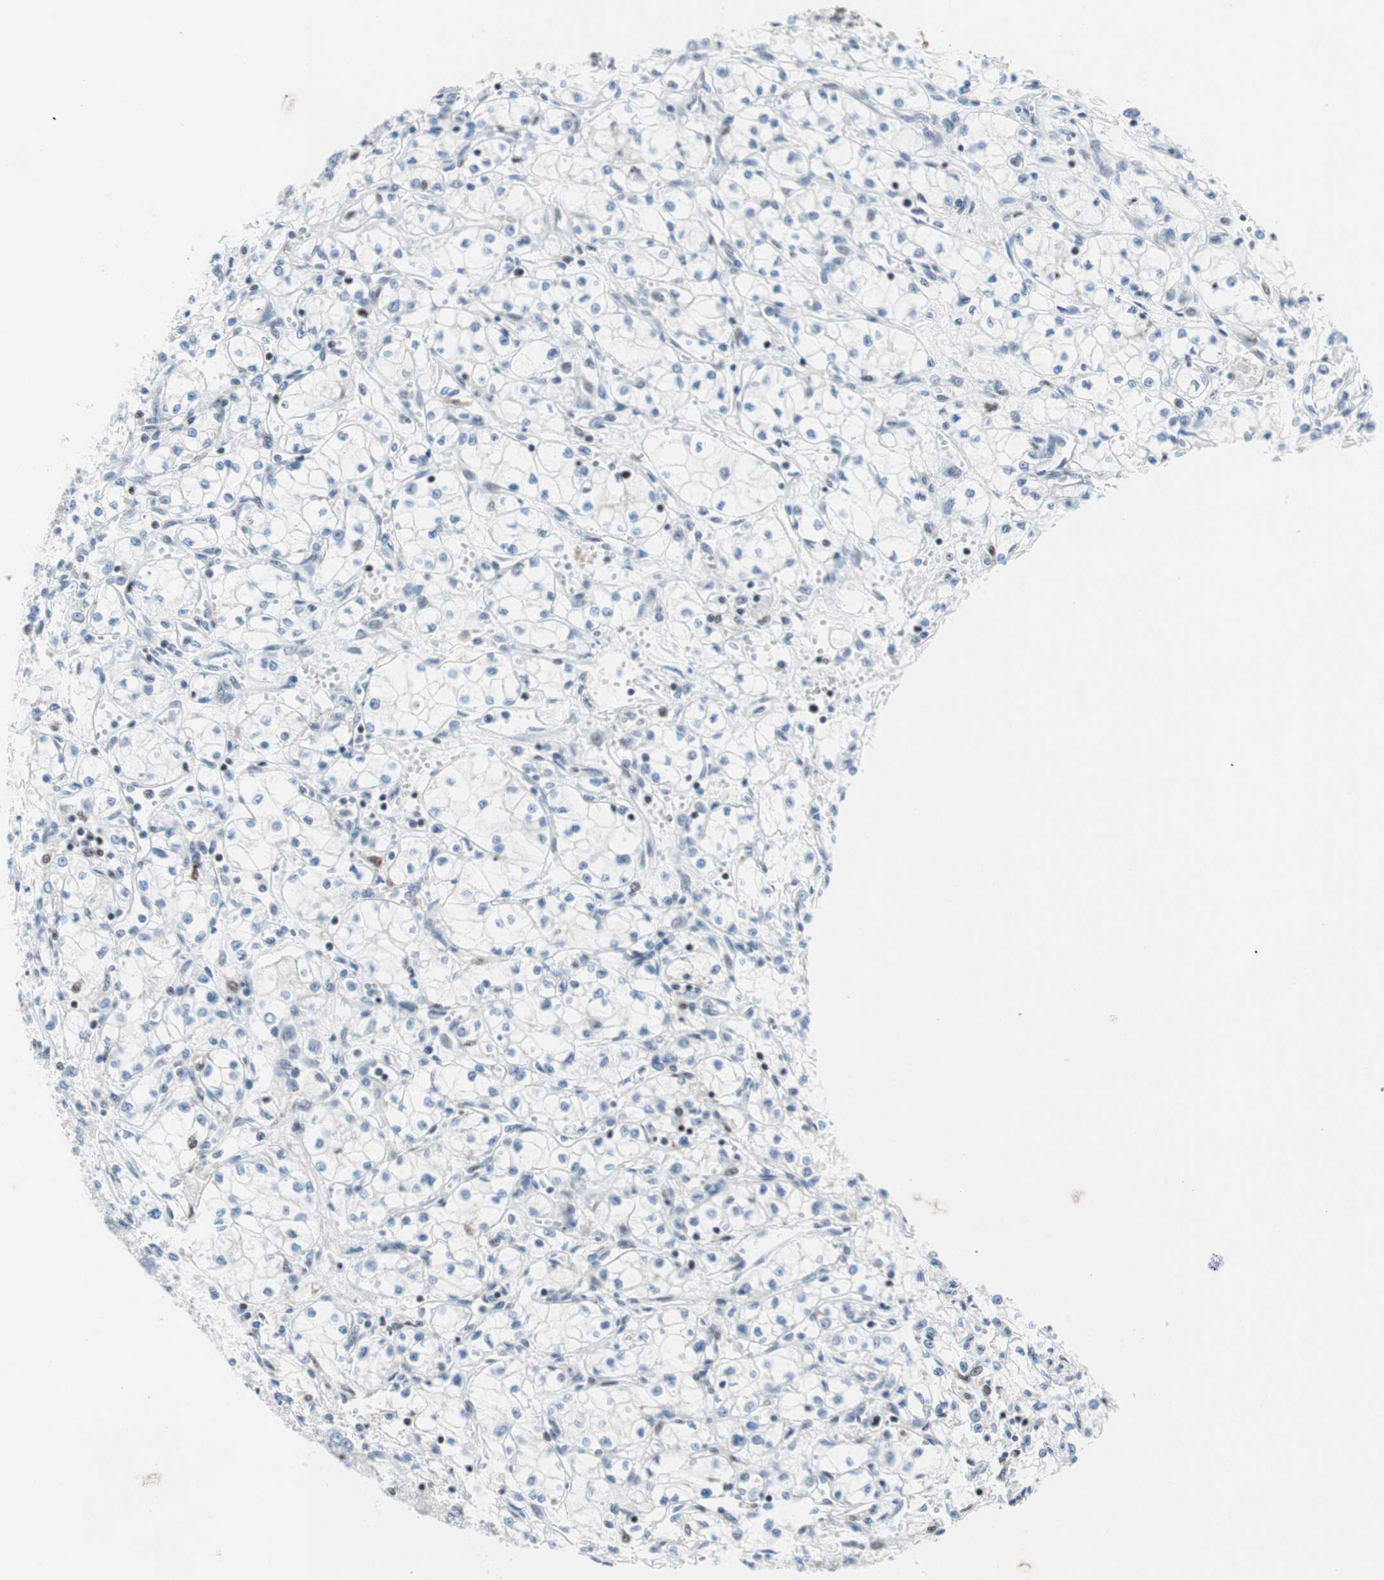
{"staining": {"intensity": "negative", "quantity": "none", "location": "none"}, "tissue": "renal cancer", "cell_type": "Tumor cells", "image_type": "cancer", "snomed": [{"axis": "morphology", "description": "Normal tissue, NOS"}, {"axis": "morphology", "description": "Adenocarcinoma, NOS"}, {"axis": "topography", "description": "Kidney"}], "caption": "DAB (3,3'-diaminobenzidine) immunohistochemical staining of renal cancer shows no significant expression in tumor cells.", "gene": "RGS10", "patient": {"sex": "male", "age": 59}}